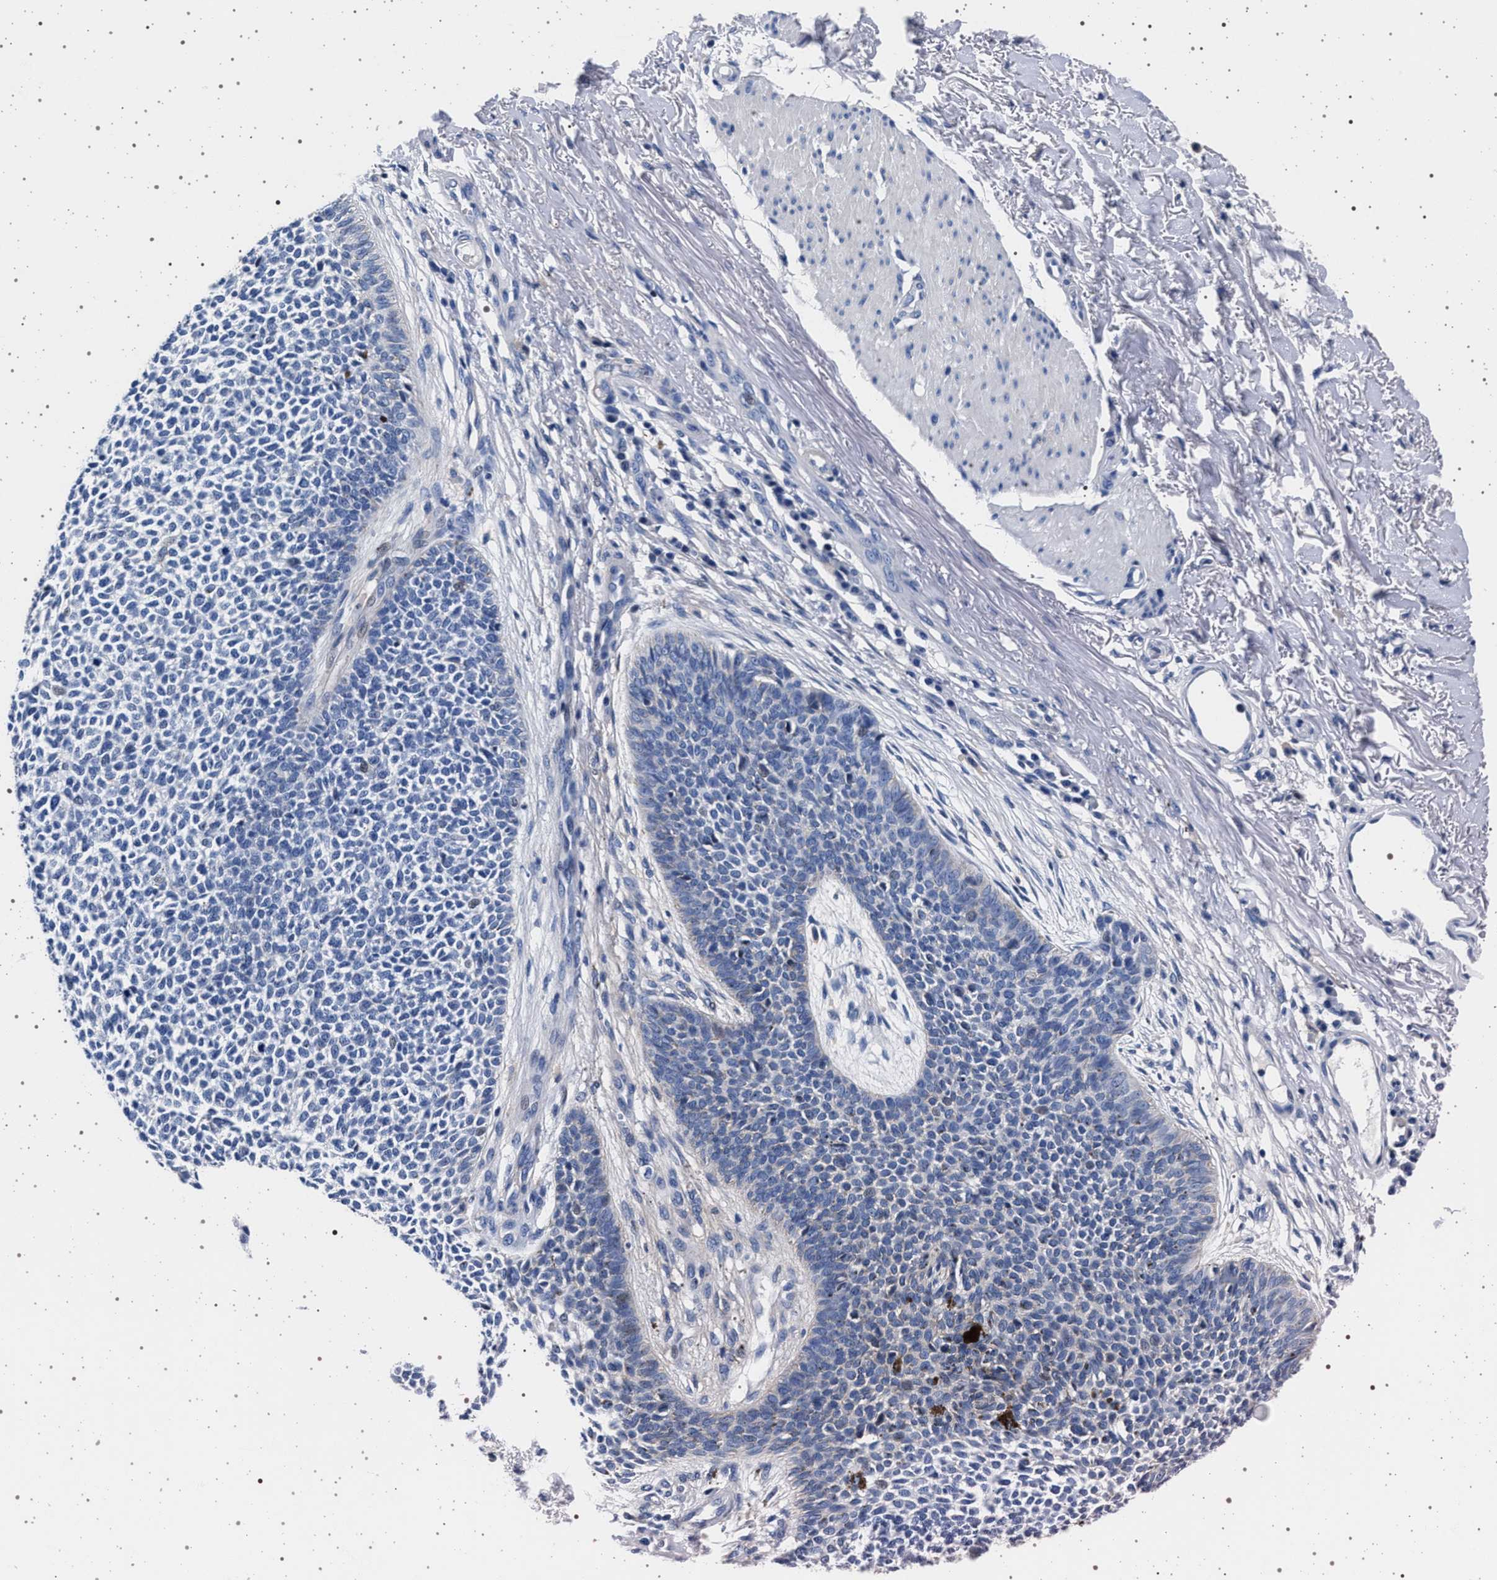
{"staining": {"intensity": "negative", "quantity": "none", "location": "none"}, "tissue": "skin cancer", "cell_type": "Tumor cells", "image_type": "cancer", "snomed": [{"axis": "morphology", "description": "Basal cell carcinoma"}, {"axis": "topography", "description": "Skin"}], "caption": "DAB (3,3'-diaminobenzidine) immunohistochemical staining of human basal cell carcinoma (skin) shows no significant positivity in tumor cells. (IHC, brightfield microscopy, high magnification).", "gene": "SLC9A1", "patient": {"sex": "female", "age": 84}}